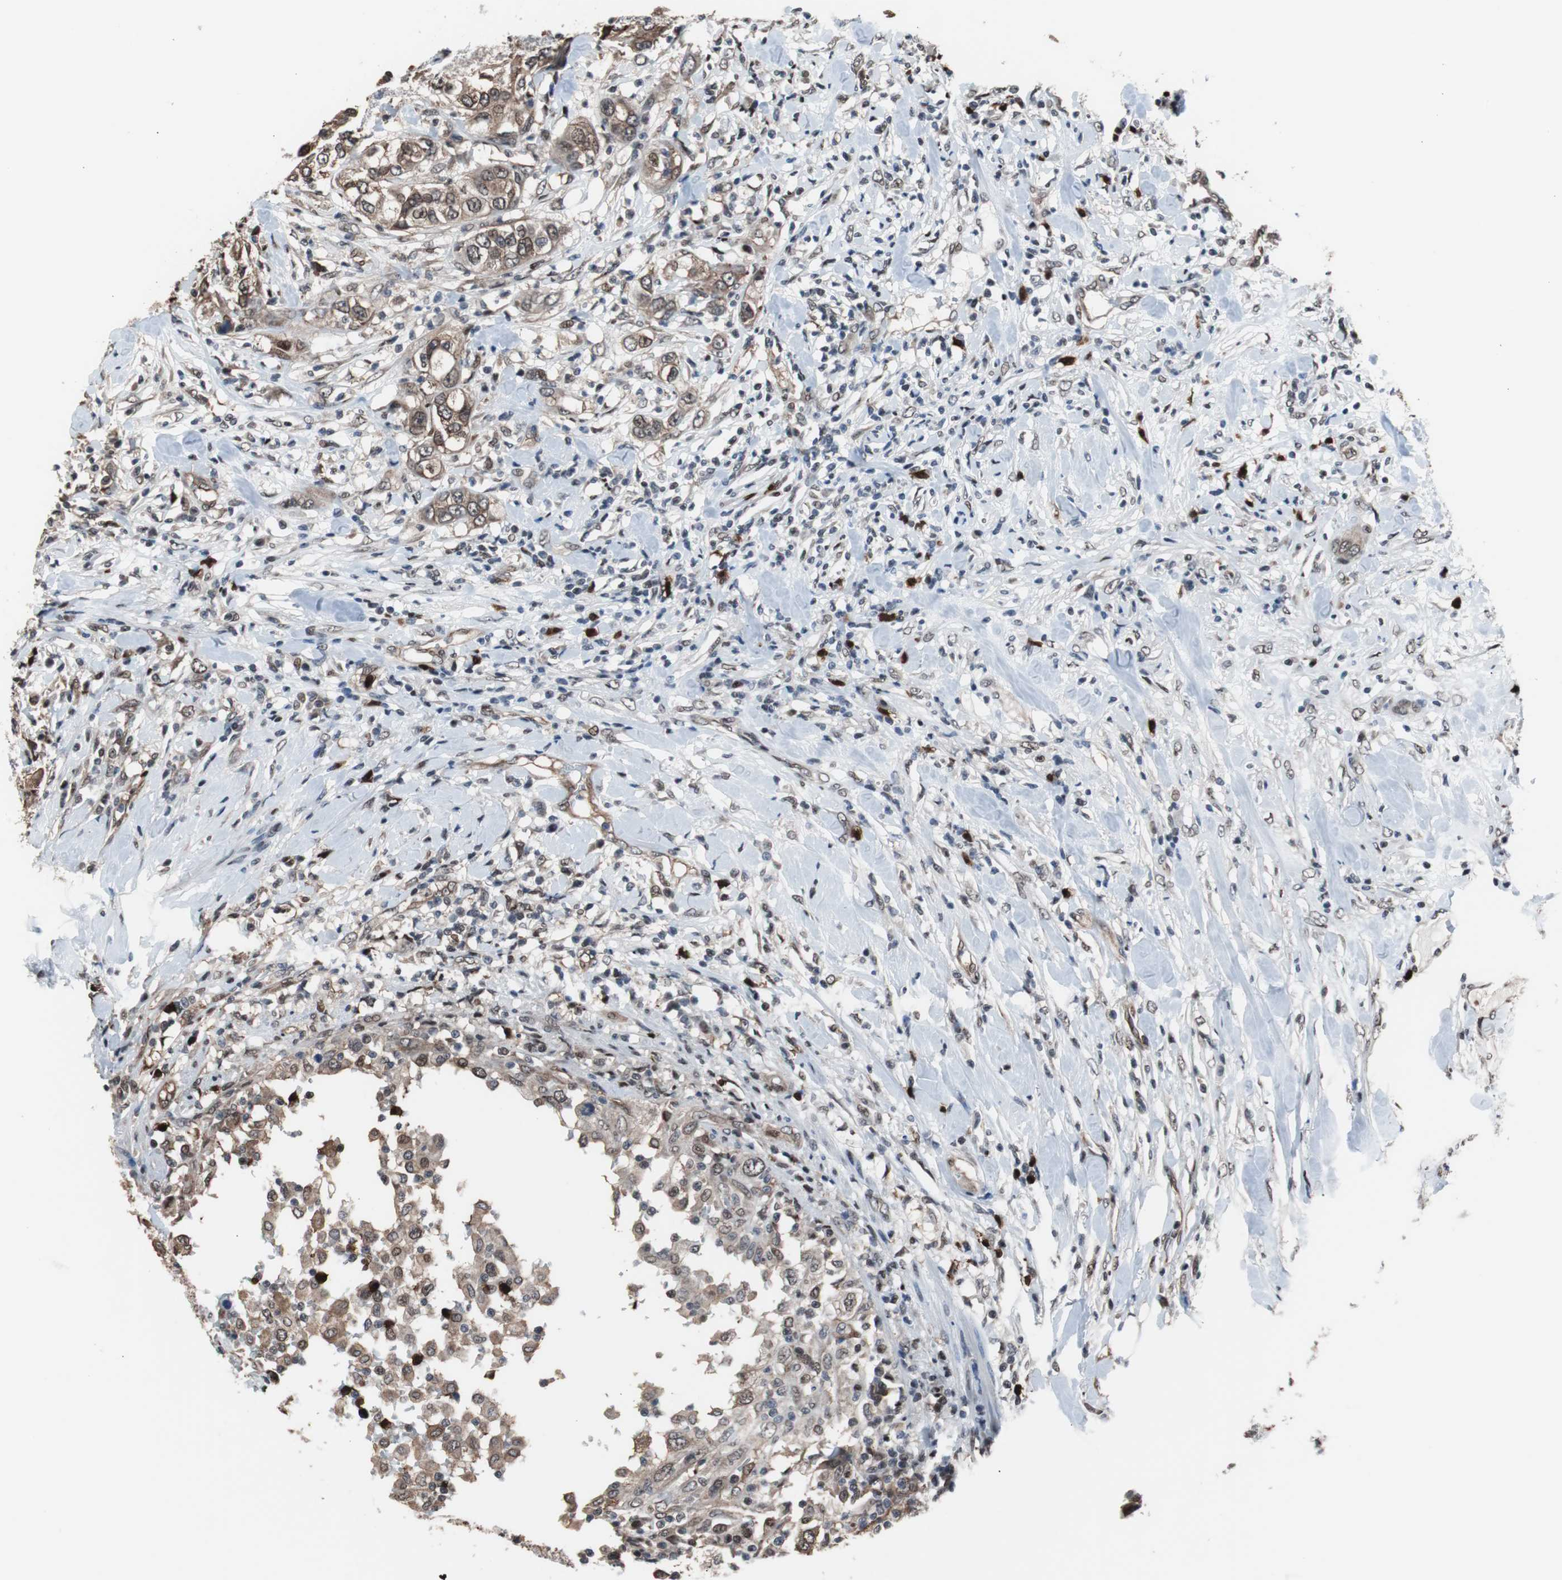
{"staining": {"intensity": "moderate", "quantity": ">75%", "location": "cytoplasmic/membranous,nuclear"}, "tissue": "urothelial cancer", "cell_type": "Tumor cells", "image_type": "cancer", "snomed": [{"axis": "morphology", "description": "Urothelial carcinoma, High grade"}, {"axis": "topography", "description": "Urinary bladder"}], "caption": "High-power microscopy captured an immunohistochemistry (IHC) micrograph of urothelial cancer, revealing moderate cytoplasmic/membranous and nuclear expression in about >75% of tumor cells. Immunohistochemistry stains the protein of interest in brown and the nuclei are stained blue.", "gene": "POGZ", "patient": {"sex": "female", "age": 80}}